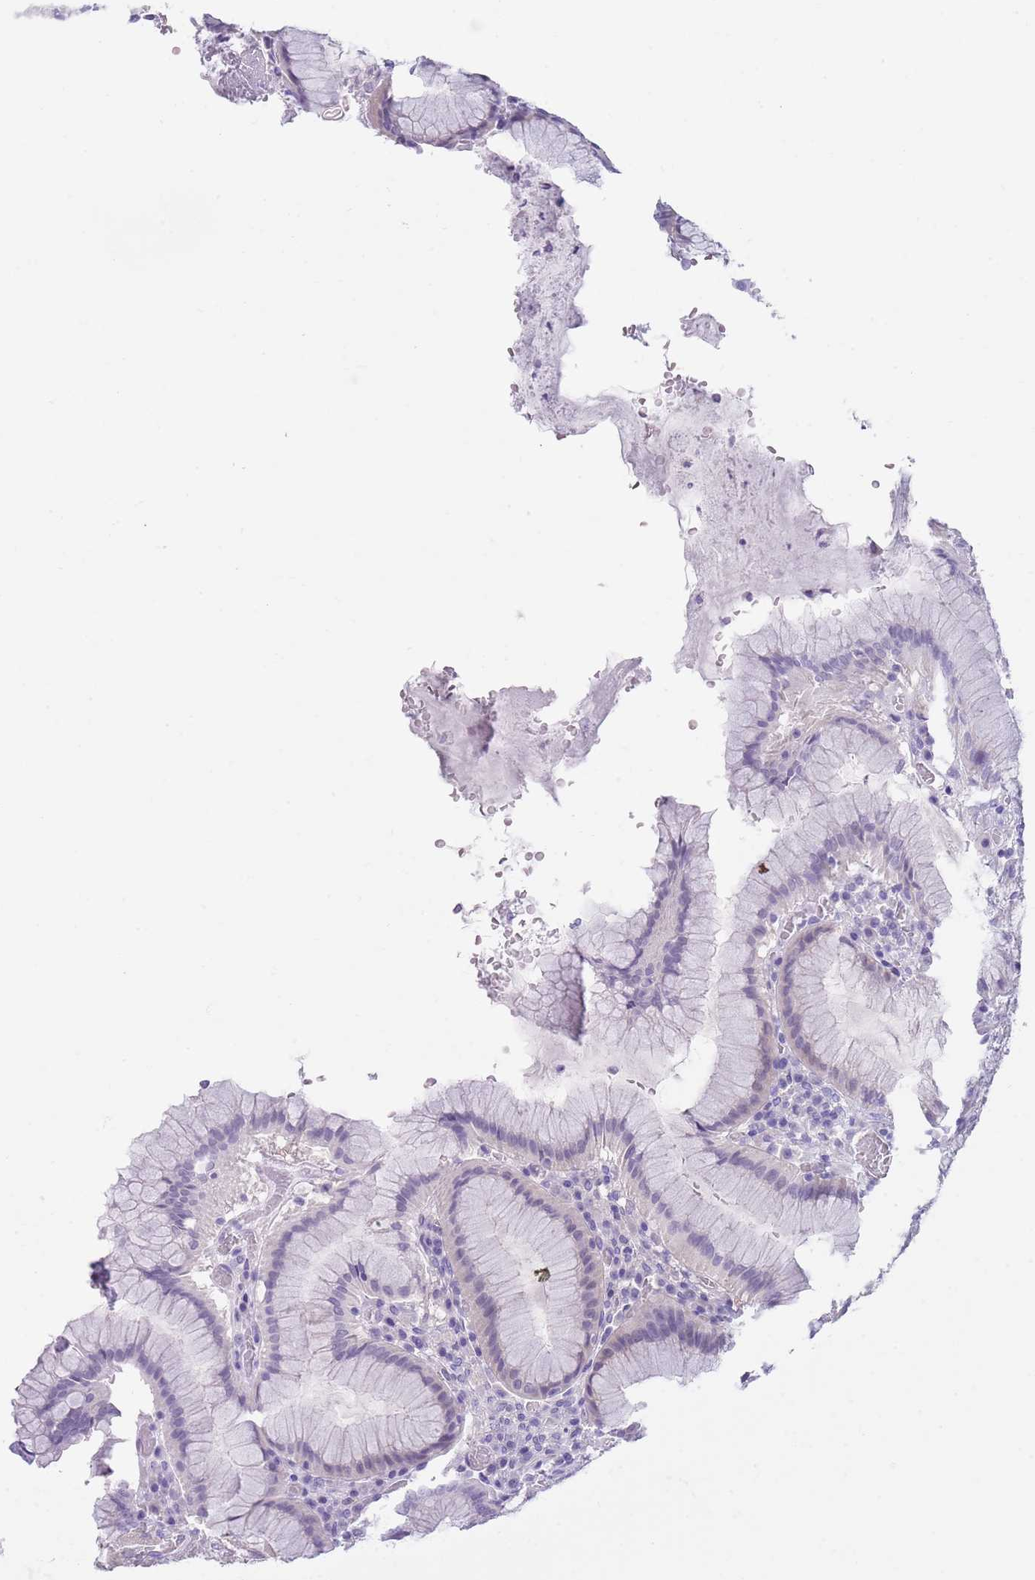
{"staining": {"intensity": "negative", "quantity": "none", "location": "none"}, "tissue": "stomach", "cell_type": "Glandular cells", "image_type": "normal", "snomed": [{"axis": "morphology", "description": "Normal tissue, NOS"}, {"axis": "topography", "description": "Stomach"}], "caption": "Glandular cells show no significant staining in benign stomach. (DAB (3,3'-diaminobenzidine) immunohistochemistry, high magnification).", "gene": "TSGA13", "patient": {"sex": "male", "age": 55}}